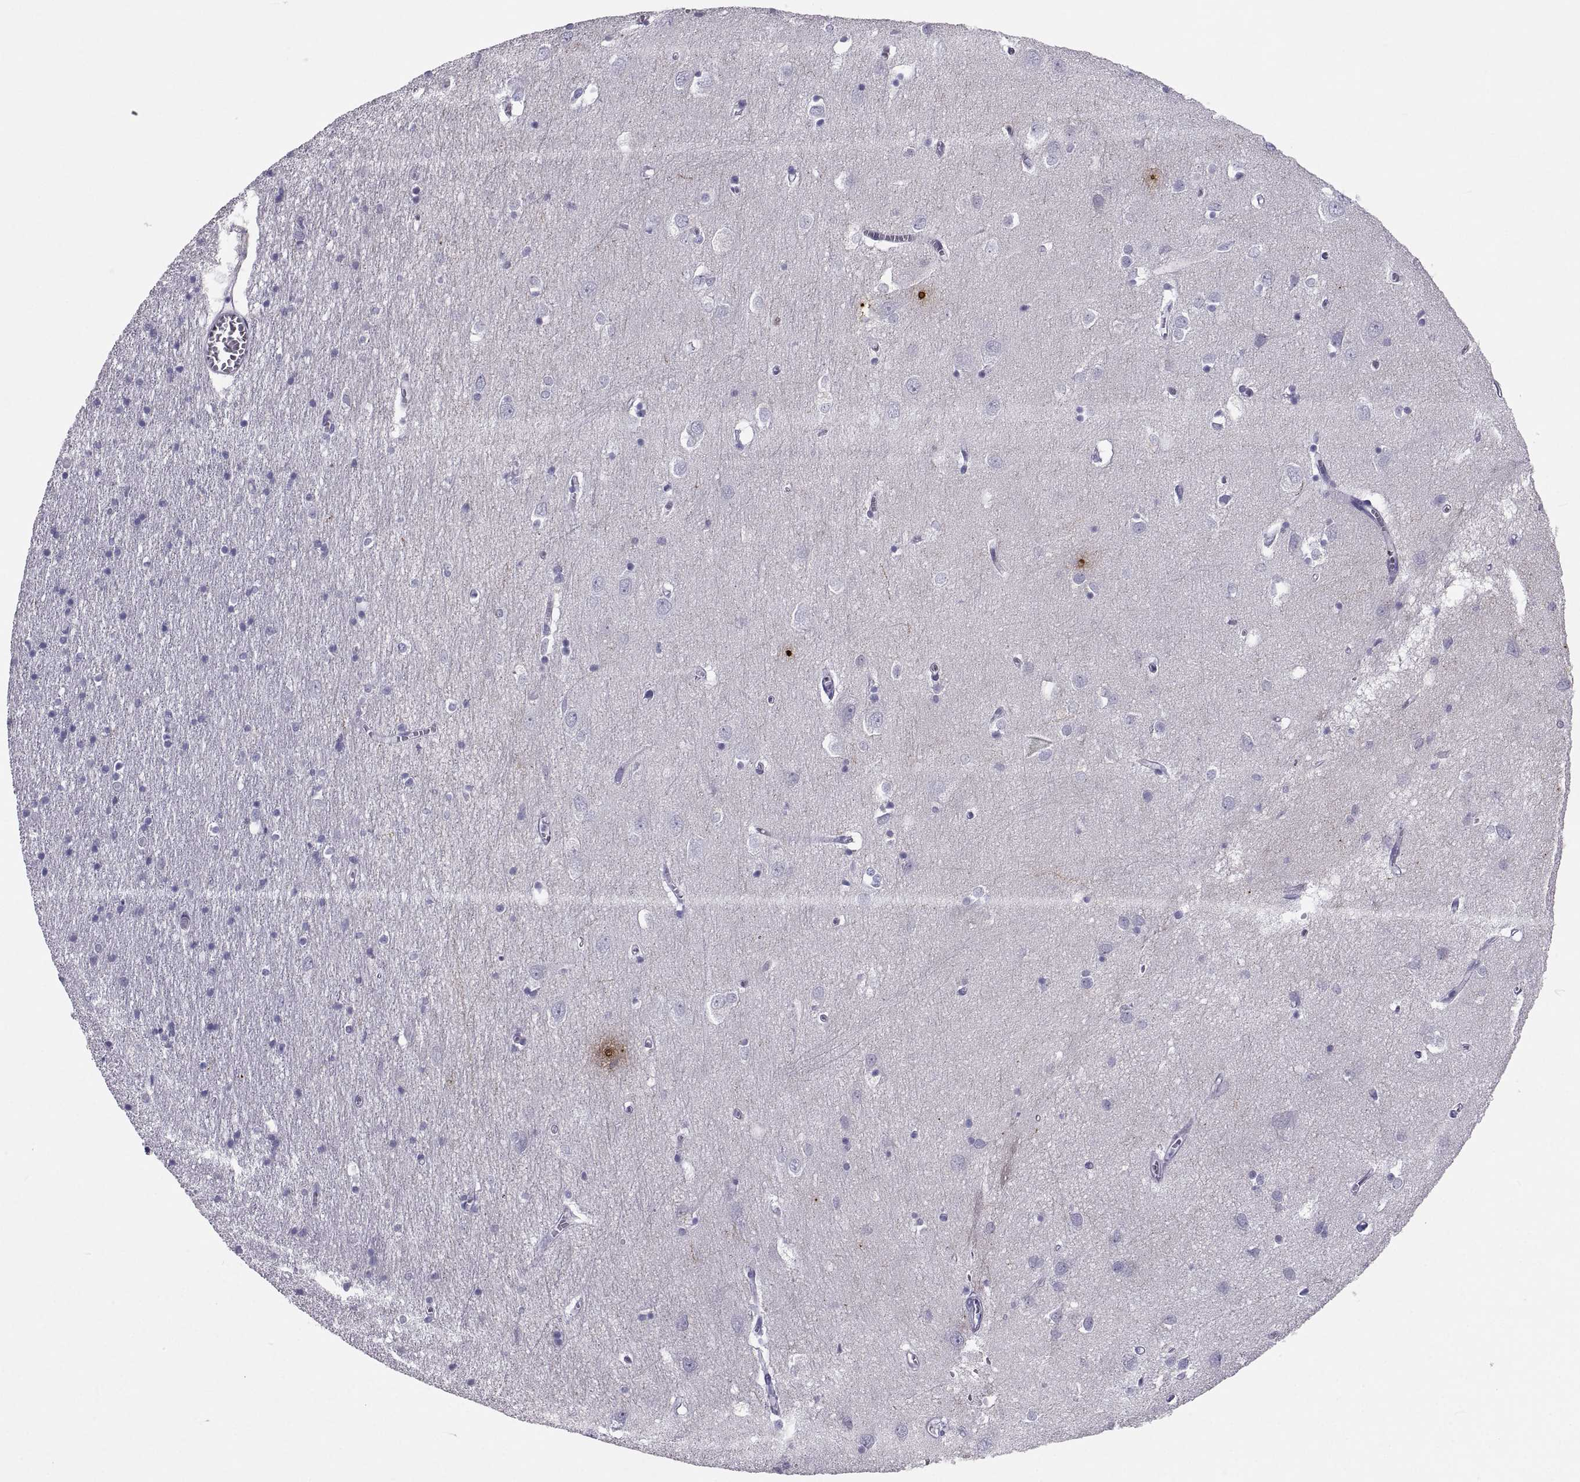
{"staining": {"intensity": "negative", "quantity": "none", "location": "none"}, "tissue": "cerebral cortex", "cell_type": "Endothelial cells", "image_type": "normal", "snomed": [{"axis": "morphology", "description": "Normal tissue, NOS"}, {"axis": "topography", "description": "Cerebral cortex"}], "caption": "Endothelial cells are negative for protein expression in normal human cerebral cortex. (IHC, brightfield microscopy, high magnification).", "gene": "PCSK1N", "patient": {"sex": "male", "age": 70}}